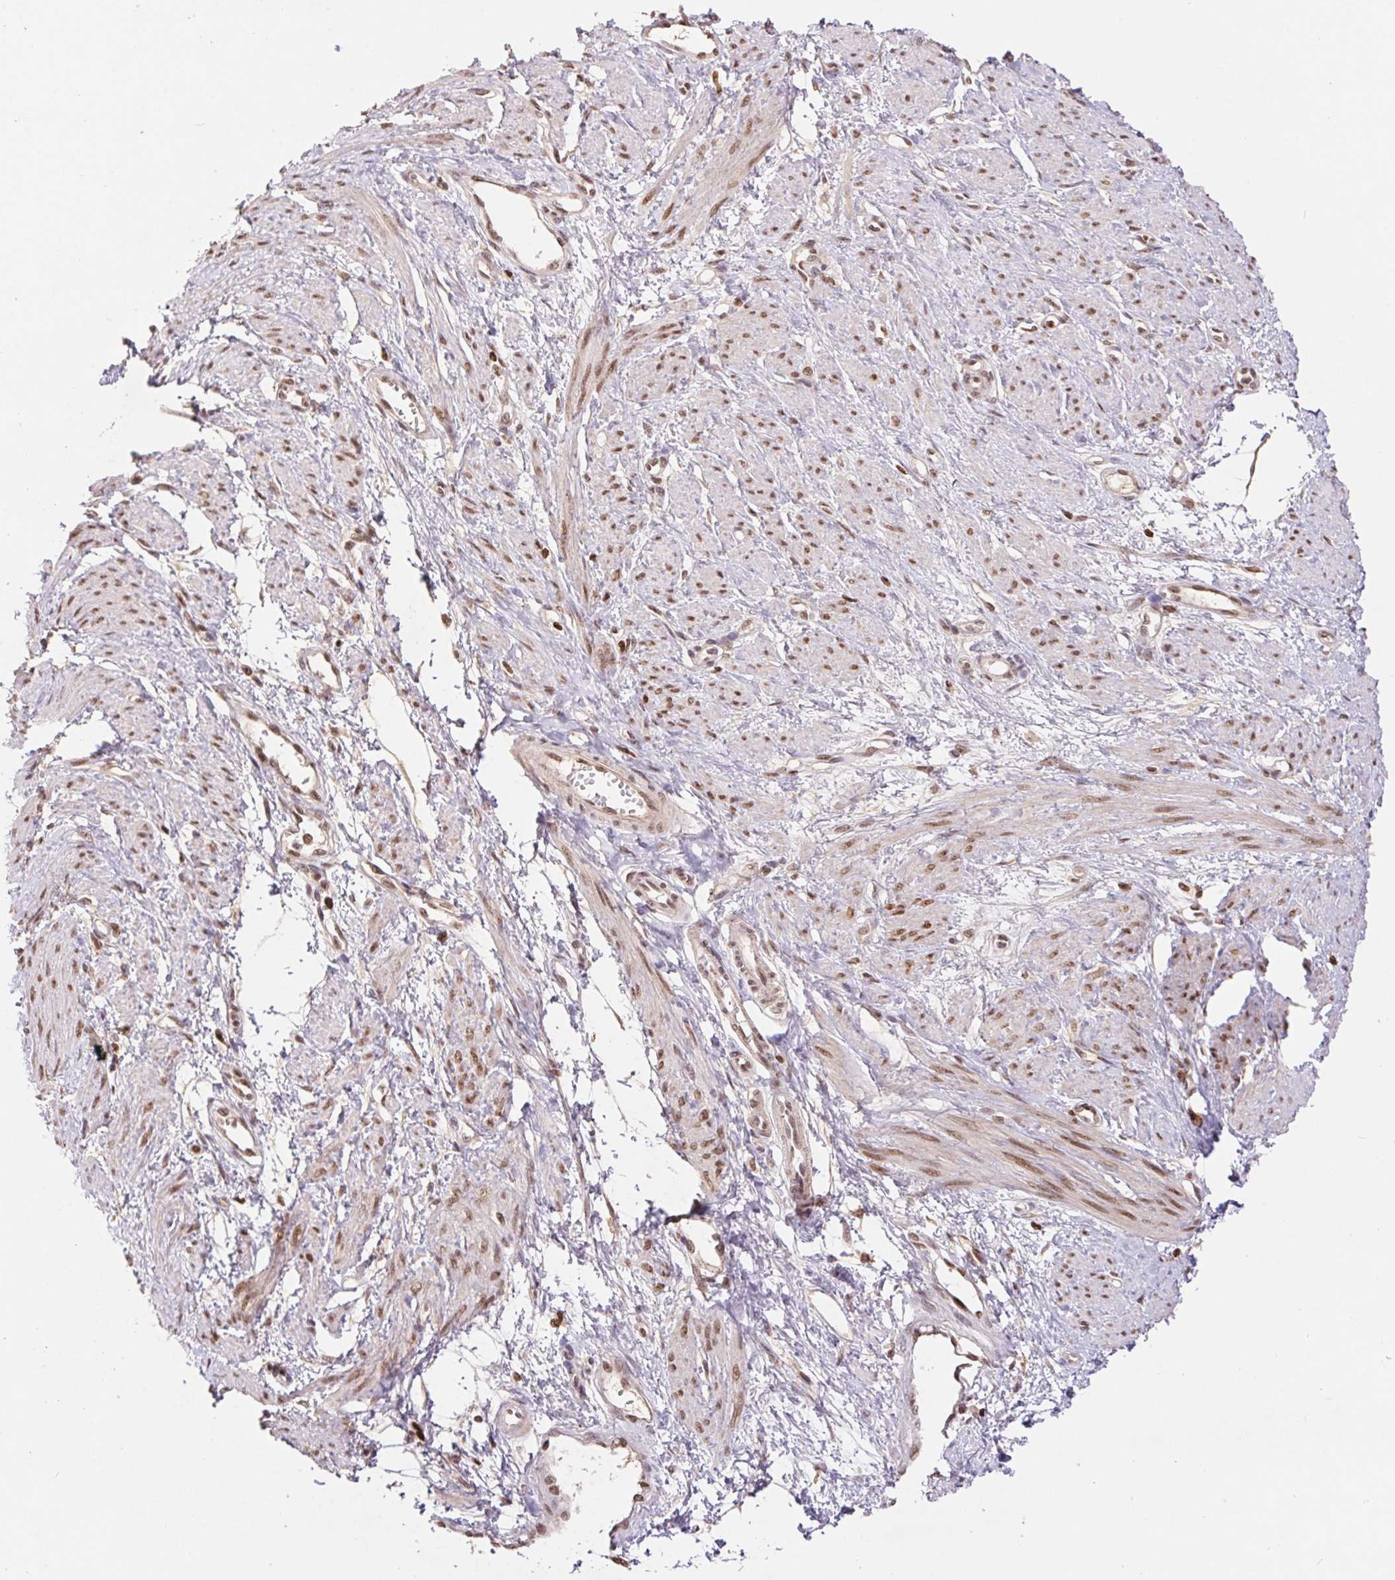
{"staining": {"intensity": "moderate", "quantity": ">75%", "location": "nuclear"}, "tissue": "smooth muscle", "cell_type": "Smooth muscle cells", "image_type": "normal", "snomed": [{"axis": "morphology", "description": "Normal tissue, NOS"}, {"axis": "topography", "description": "Smooth muscle"}, {"axis": "topography", "description": "Uterus"}], "caption": "High-magnification brightfield microscopy of normal smooth muscle stained with DAB (3,3'-diaminobenzidine) (brown) and counterstained with hematoxylin (blue). smooth muscle cells exhibit moderate nuclear expression is identified in approximately>75% of cells. (DAB (3,3'-diaminobenzidine) = brown stain, brightfield microscopy at high magnification).", "gene": "POLD3", "patient": {"sex": "female", "age": 39}}